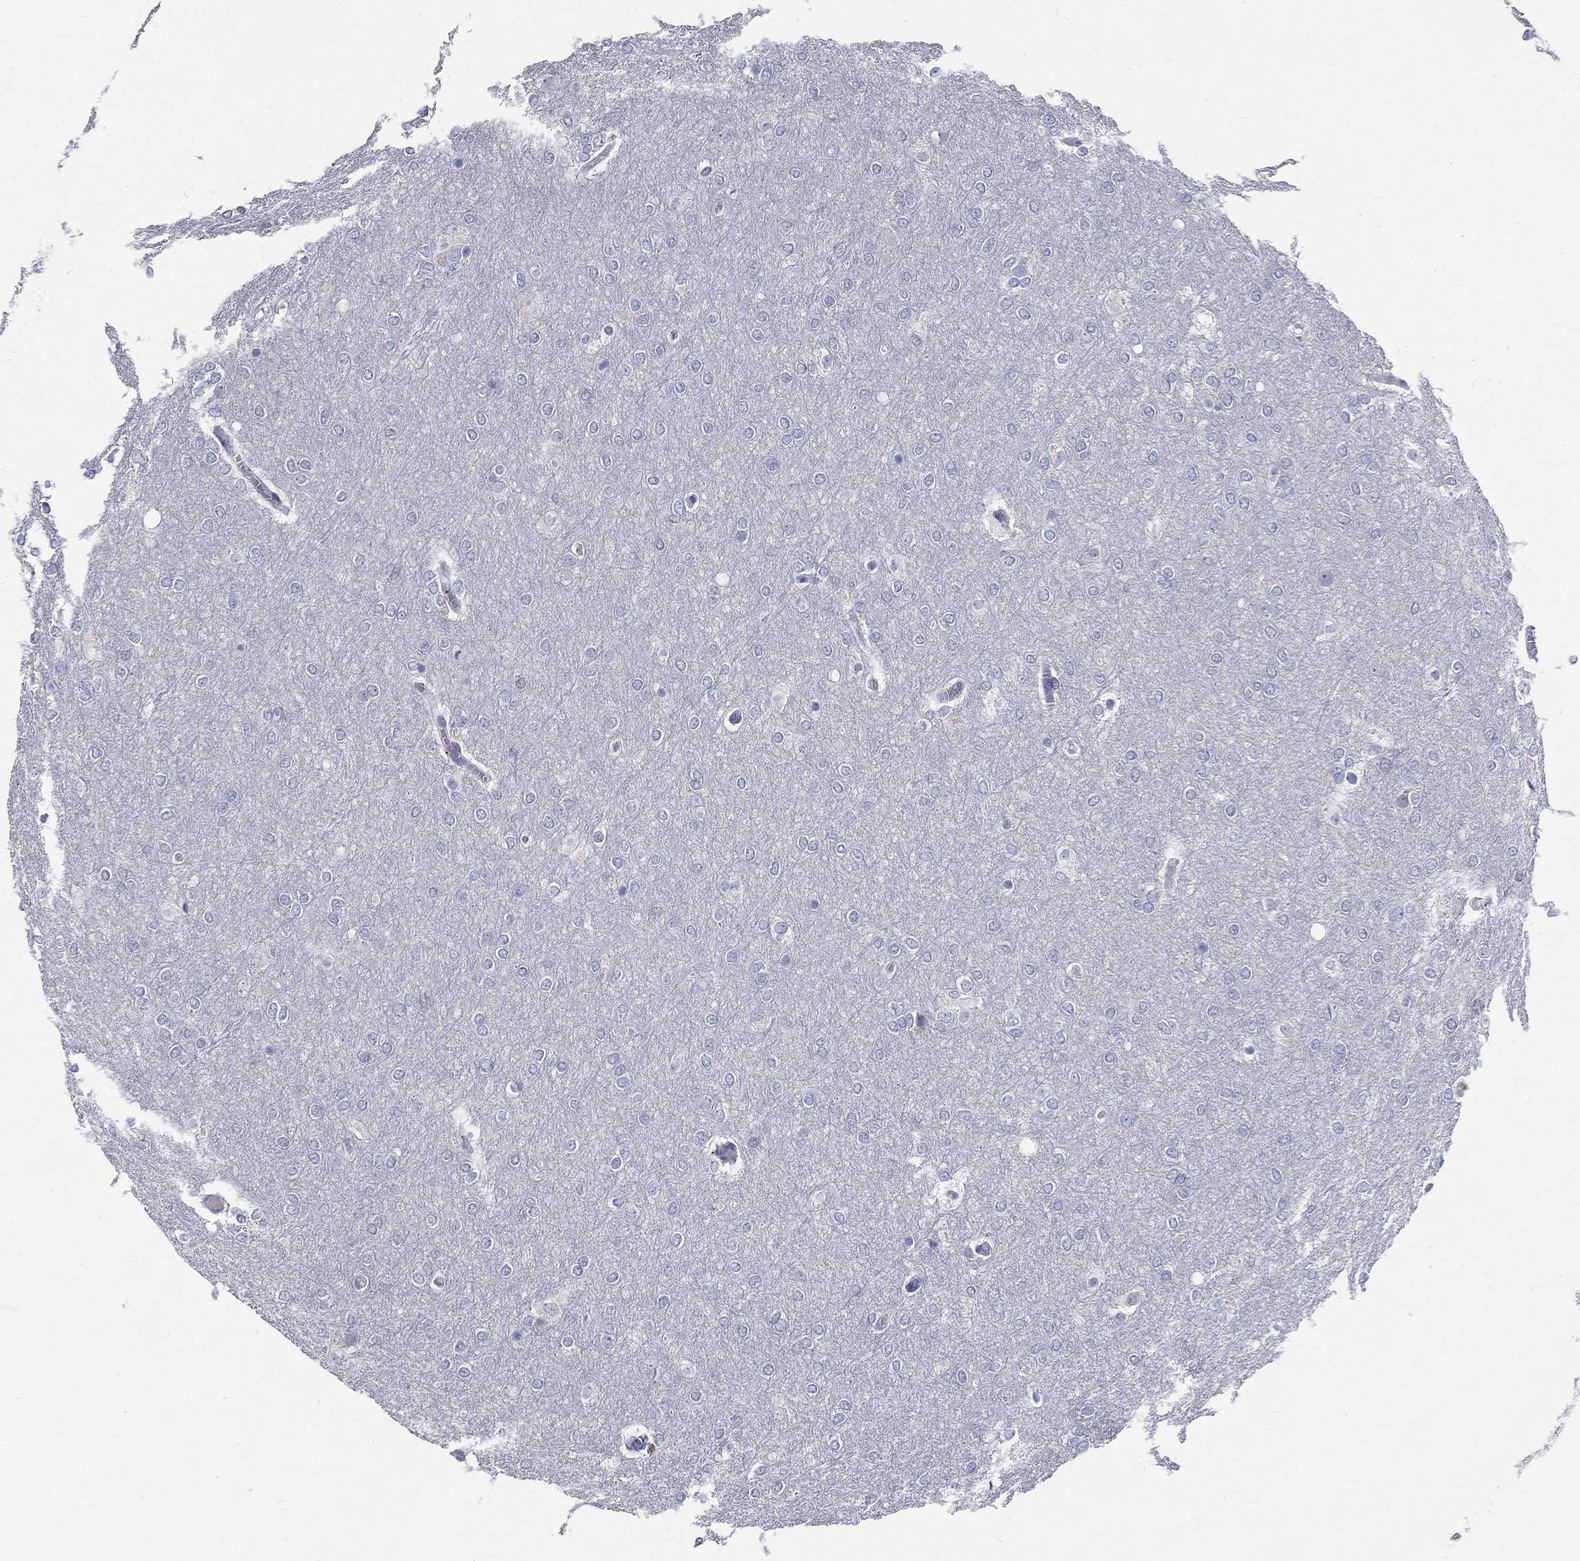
{"staining": {"intensity": "negative", "quantity": "none", "location": "none"}, "tissue": "glioma", "cell_type": "Tumor cells", "image_type": "cancer", "snomed": [{"axis": "morphology", "description": "Glioma, malignant, High grade"}, {"axis": "topography", "description": "Brain"}], "caption": "Immunohistochemistry of glioma displays no expression in tumor cells.", "gene": "CTSW", "patient": {"sex": "female", "age": 61}}